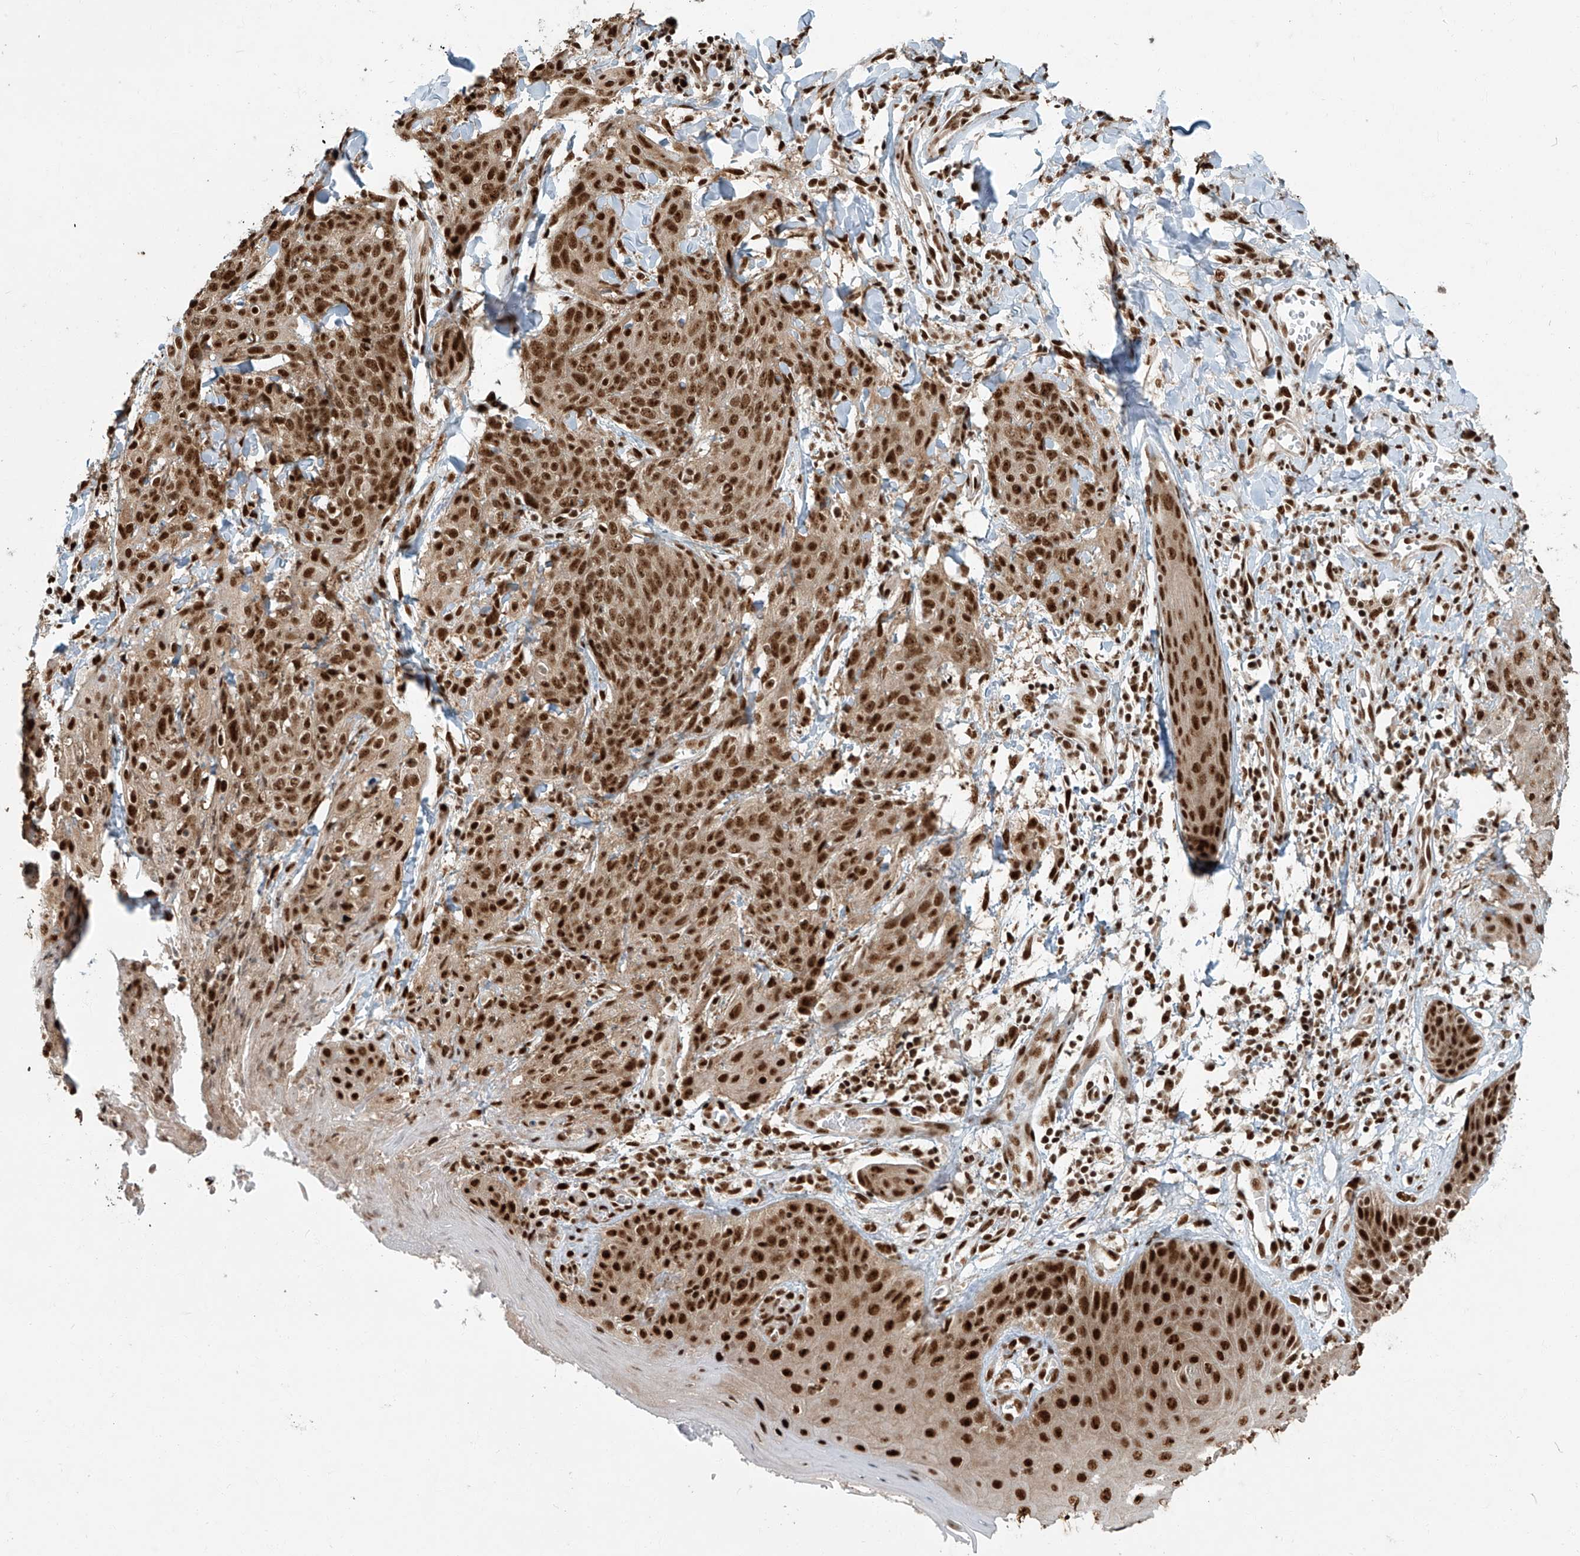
{"staining": {"intensity": "strong", "quantity": ">75%", "location": "nuclear"}, "tissue": "skin cancer", "cell_type": "Tumor cells", "image_type": "cancer", "snomed": [{"axis": "morphology", "description": "Squamous cell carcinoma, NOS"}, {"axis": "topography", "description": "Skin"}, {"axis": "topography", "description": "Vulva"}], "caption": "The image demonstrates staining of skin cancer (squamous cell carcinoma), revealing strong nuclear protein staining (brown color) within tumor cells.", "gene": "FAM193B", "patient": {"sex": "female", "age": 85}}